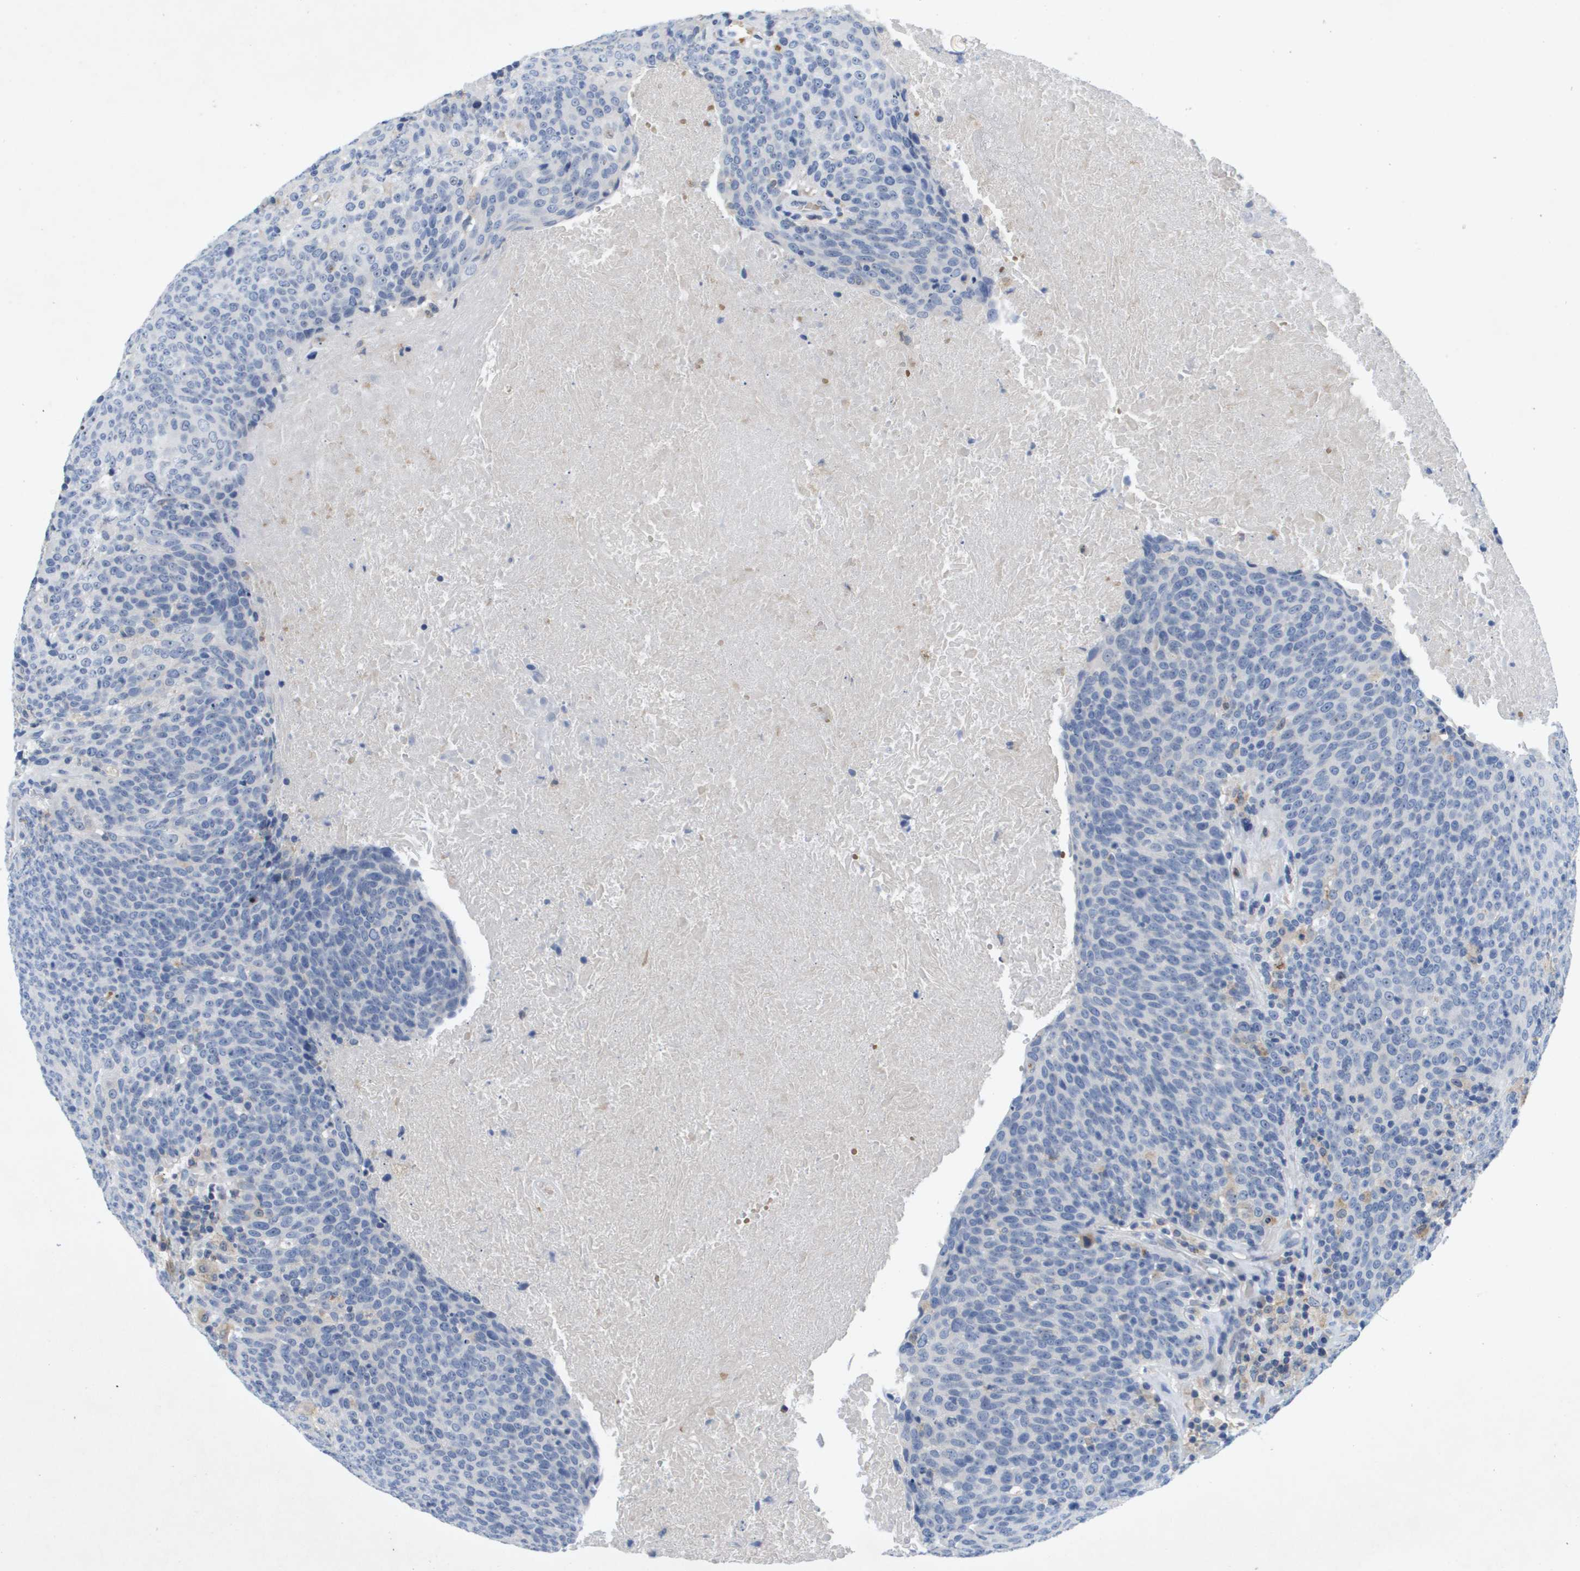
{"staining": {"intensity": "negative", "quantity": "none", "location": "none"}, "tissue": "head and neck cancer", "cell_type": "Tumor cells", "image_type": "cancer", "snomed": [{"axis": "morphology", "description": "Squamous cell carcinoma, NOS"}, {"axis": "morphology", "description": "Squamous cell carcinoma, metastatic, NOS"}, {"axis": "topography", "description": "Lymph node"}, {"axis": "topography", "description": "Head-Neck"}], "caption": "High power microscopy micrograph of an immunohistochemistry (IHC) image of metastatic squamous cell carcinoma (head and neck), revealing no significant expression in tumor cells. (DAB (3,3'-diaminobenzidine) immunohistochemistry, high magnification).", "gene": "LIPG", "patient": {"sex": "male", "age": 62}}